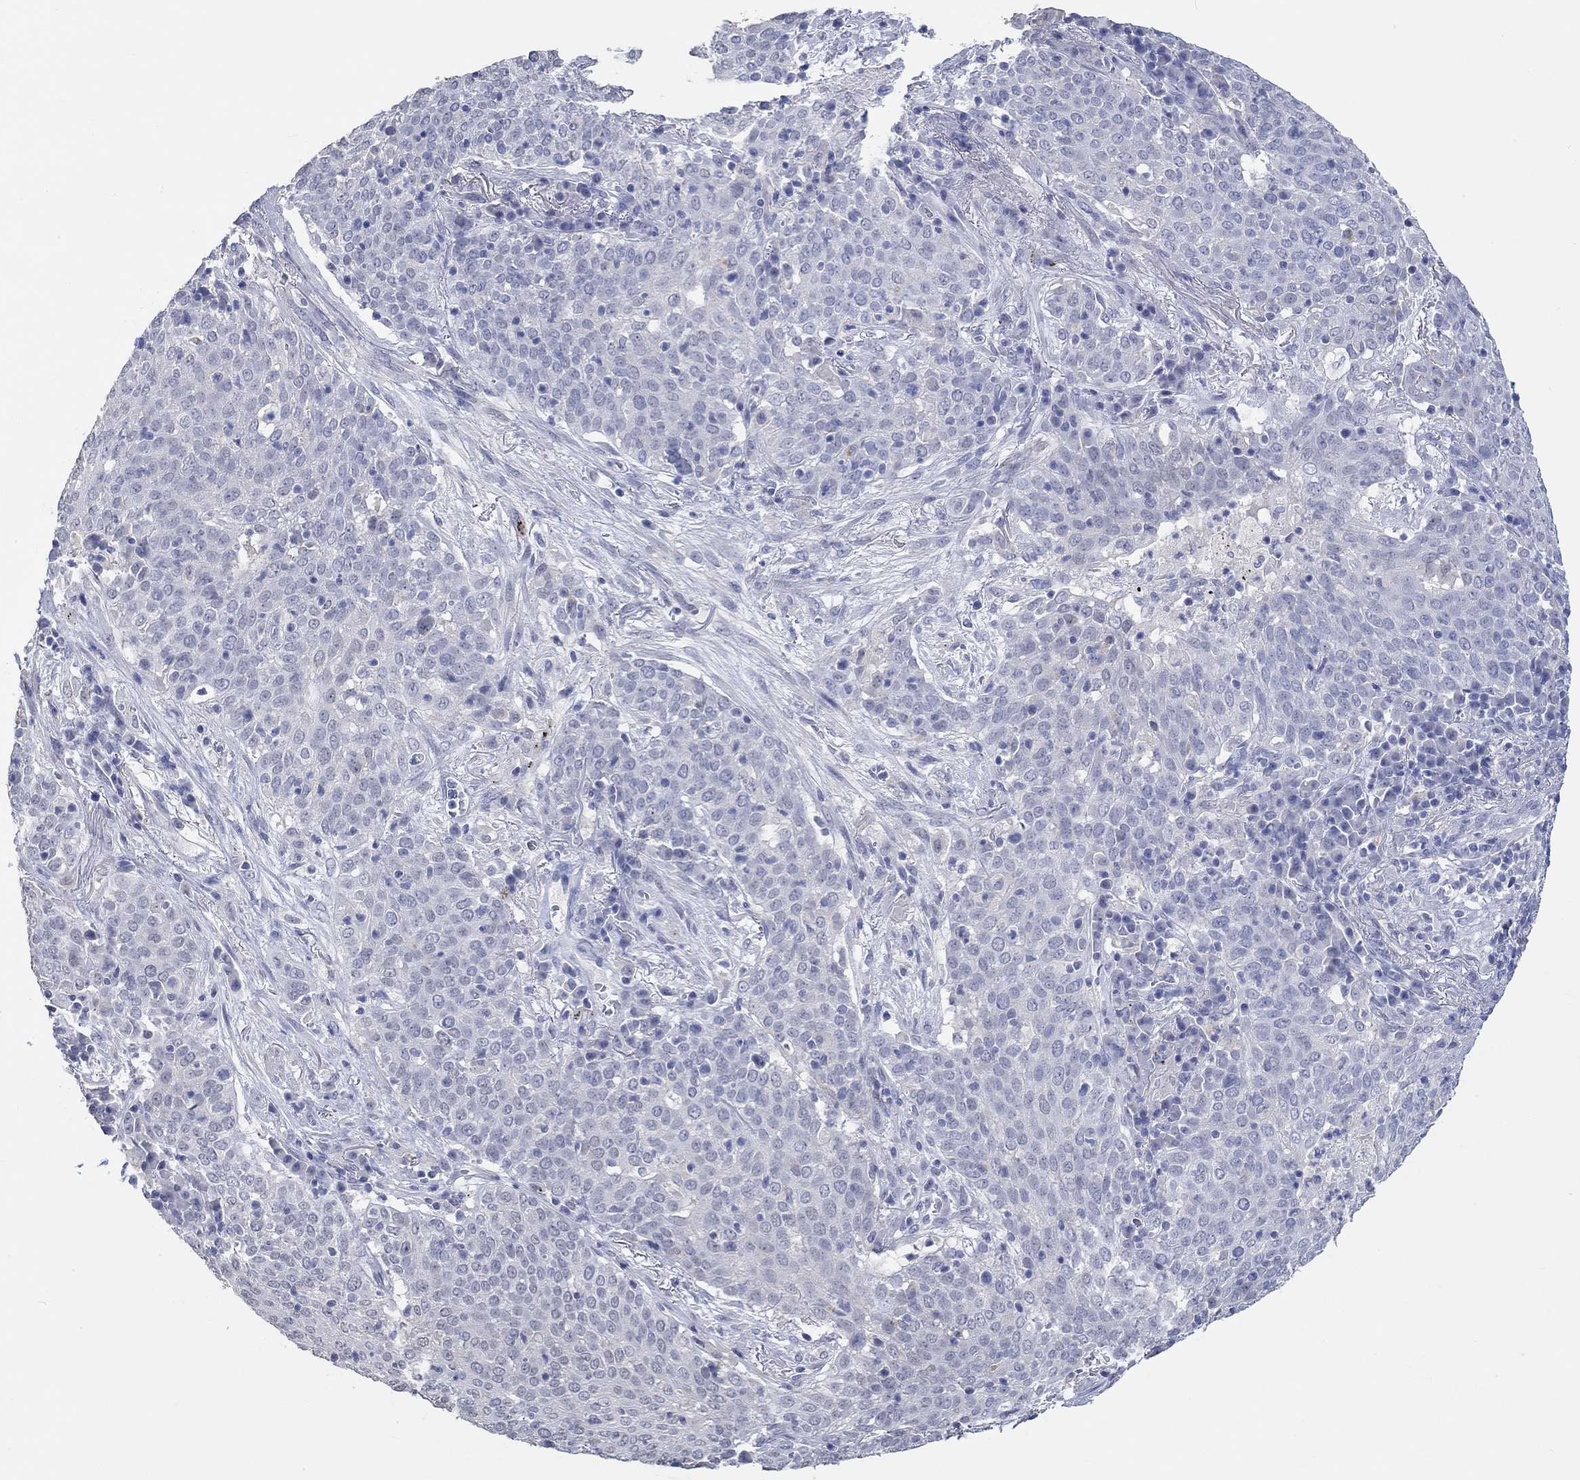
{"staining": {"intensity": "negative", "quantity": "none", "location": "none"}, "tissue": "lung cancer", "cell_type": "Tumor cells", "image_type": "cancer", "snomed": [{"axis": "morphology", "description": "Squamous cell carcinoma, NOS"}, {"axis": "topography", "description": "Lung"}], "caption": "There is no significant staining in tumor cells of lung squamous cell carcinoma. The staining is performed using DAB brown chromogen with nuclei counter-stained in using hematoxylin.", "gene": "PNMA5", "patient": {"sex": "male", "age": 82}}